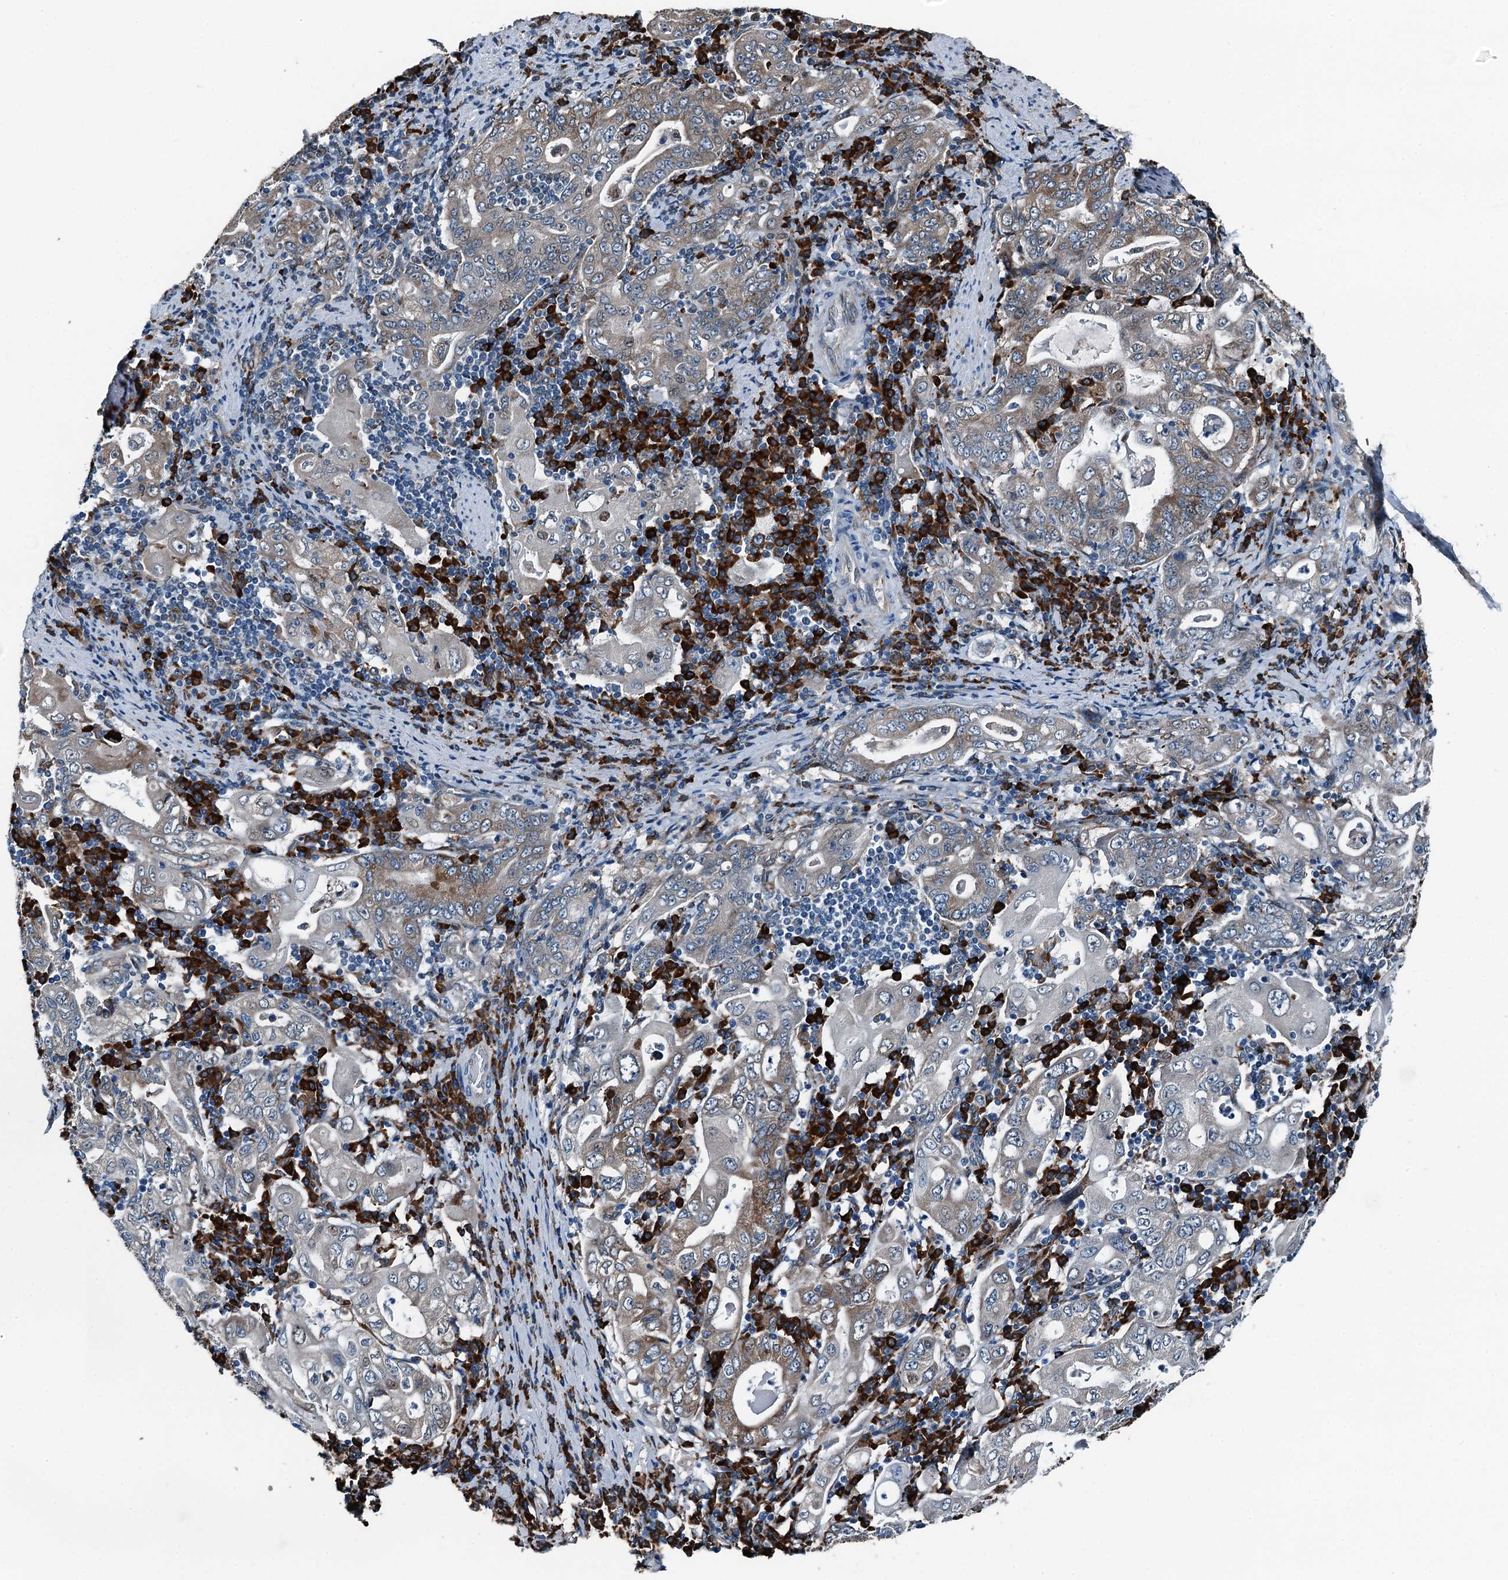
{"staining": {"intensity": "moderate", "quantity": "25%-75%", "location": "cytoplasmic/membranous"}, "tissue": "stomach cancer", "cell_type": "Tumor cells", "image_type": "cancer", "snomed": [{"axis": "morphology", "description": "Normal tissue, NOS"}, {"axis": "morphology", "description": "Adenocarcinoma, NOS"}, {"axis": "topography", "description": "Esophagus"}, {"axis": "topography", "description": "Stomach, upper"}, {"axis": "topography", "description": "Peripheral nerve tissue"}], "caption": "Human stomach adenocarcinoma stained for a protein (brown) displays moderate cytoplasmic/membranous positive expression in about 25%-75% of tumor cells.", "gene": "TAMALIN", "patient": {"sex": "male", "age": 62}}